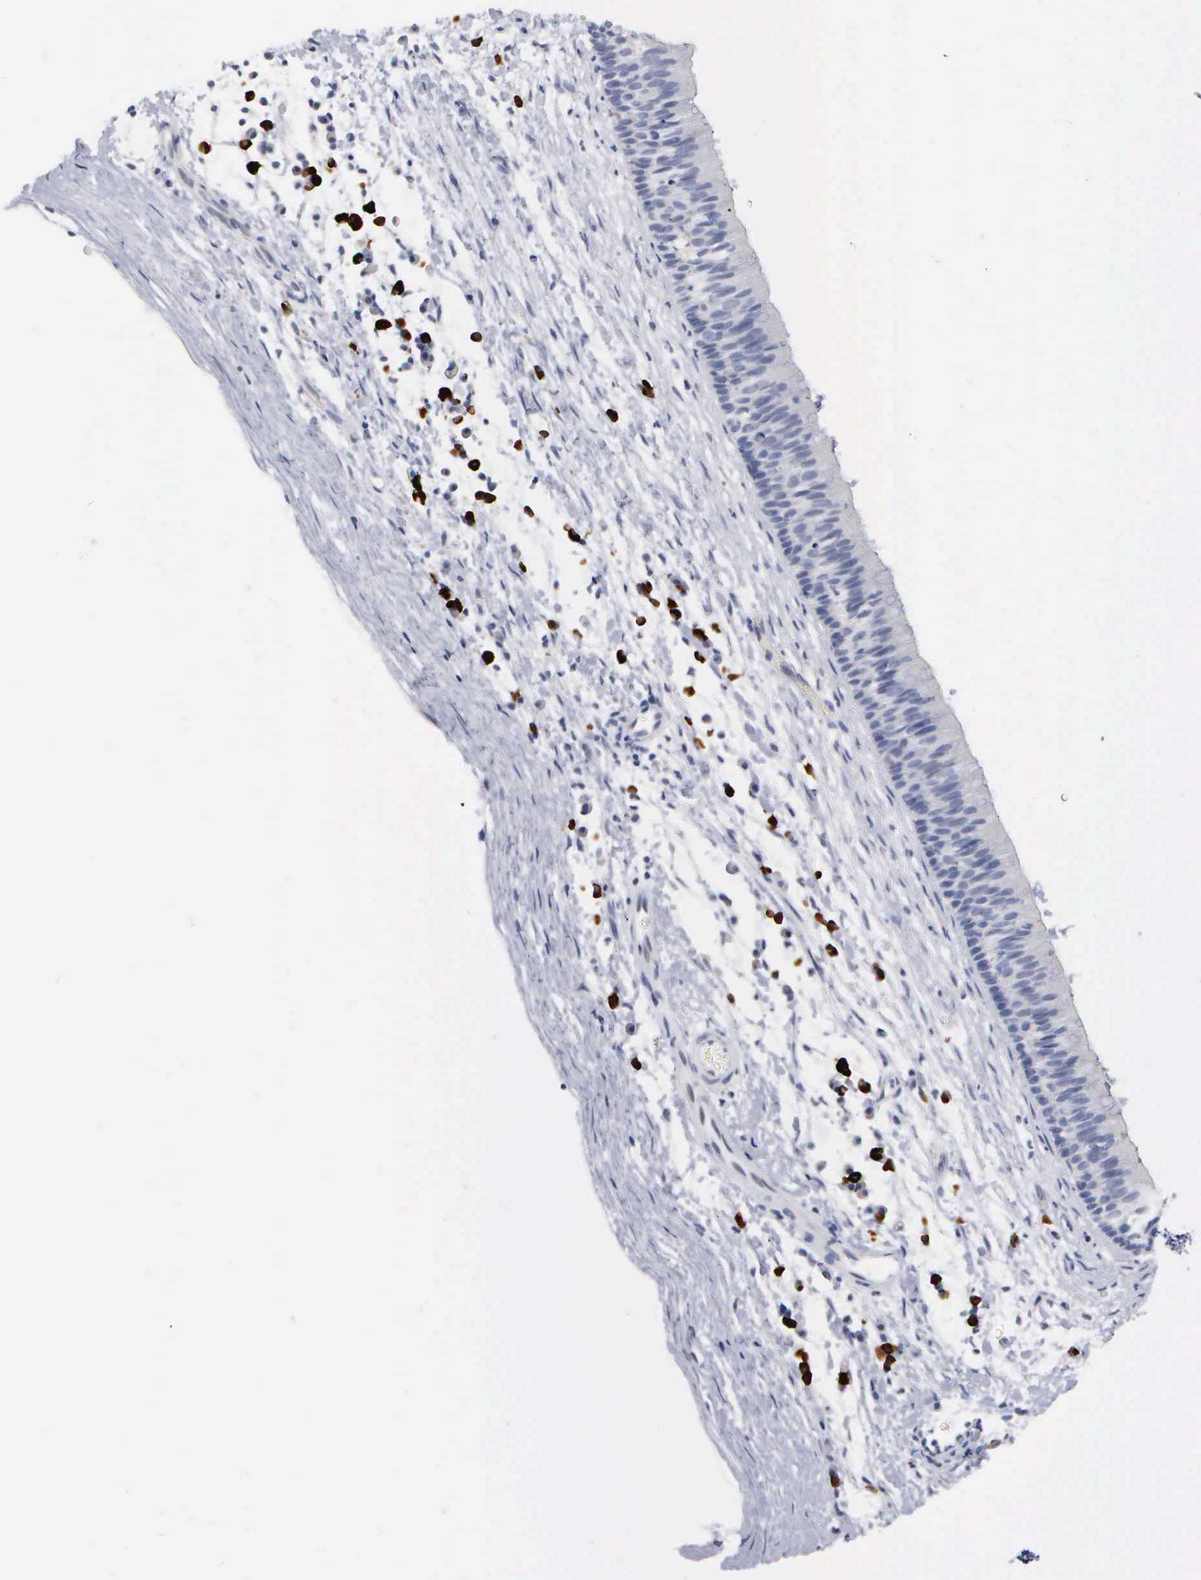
{"staining": {"intensity": "negative", "quantity": "none", "location": "none"}, "tissue": "nasopharynx", "cell_type": "Respiratory epithelial cells", "image_type": "normal", "snomed": [{"axis": "morphology", "description": "Normal tissue, NOS"}, {"axis": "topography", "description": "Nasopharynx"}], "caption": "A high-resolution histopathology image shows immunohistochemistry staining of benign nasopharynx, which reveals no significant positivity in respiratory epithelial cells. (DAB (3,3'-diaminobenzidine) IHC visualized using brightfield microscopy, high magnification).", "gene": "ASPHD2", "patient": {"sex": "male", "age": 13}}